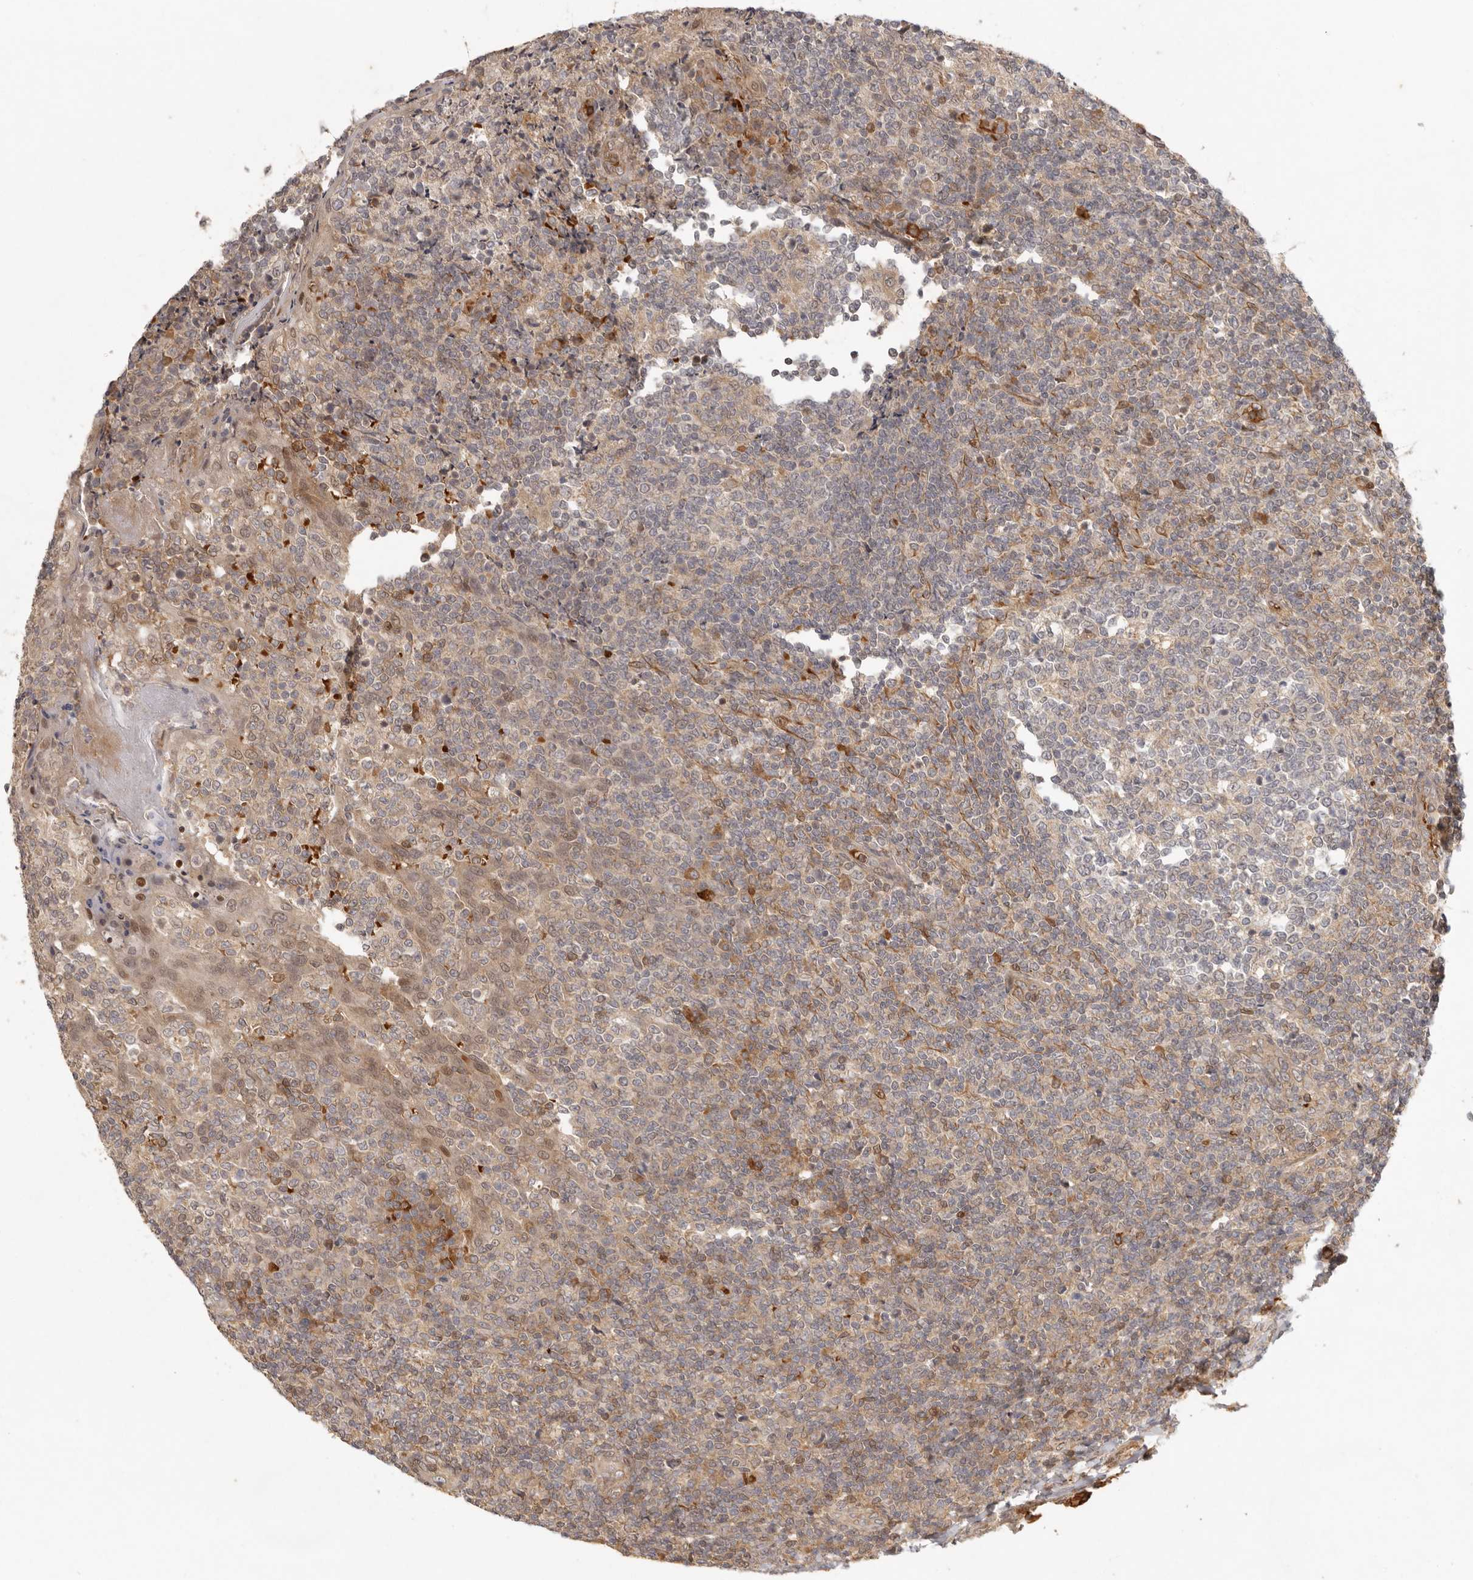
{"staining": {"intensity": "moderate", "quantity": "<25%", "location": "cytoplasmic/membranous,nuclear"}, "tissue": "tonsil", "cell_type": "Germinal center cells", "image_type": "normal", "snomed": [{"axis": "morphology", "description": "Normal tissue, NOS"}, {"axis": "topography", "description": "Tonsil"}], "caption": "An immunohistochemistry (IHC) micrograph of benign tissue is shown. Protein staining in brown highlights moderate cytoplasmic/membranous,nuclear positivity in tonsil within germinal center cells.", "gene": "AHDC1", "patient": {"sex": "female", "age": 19}}